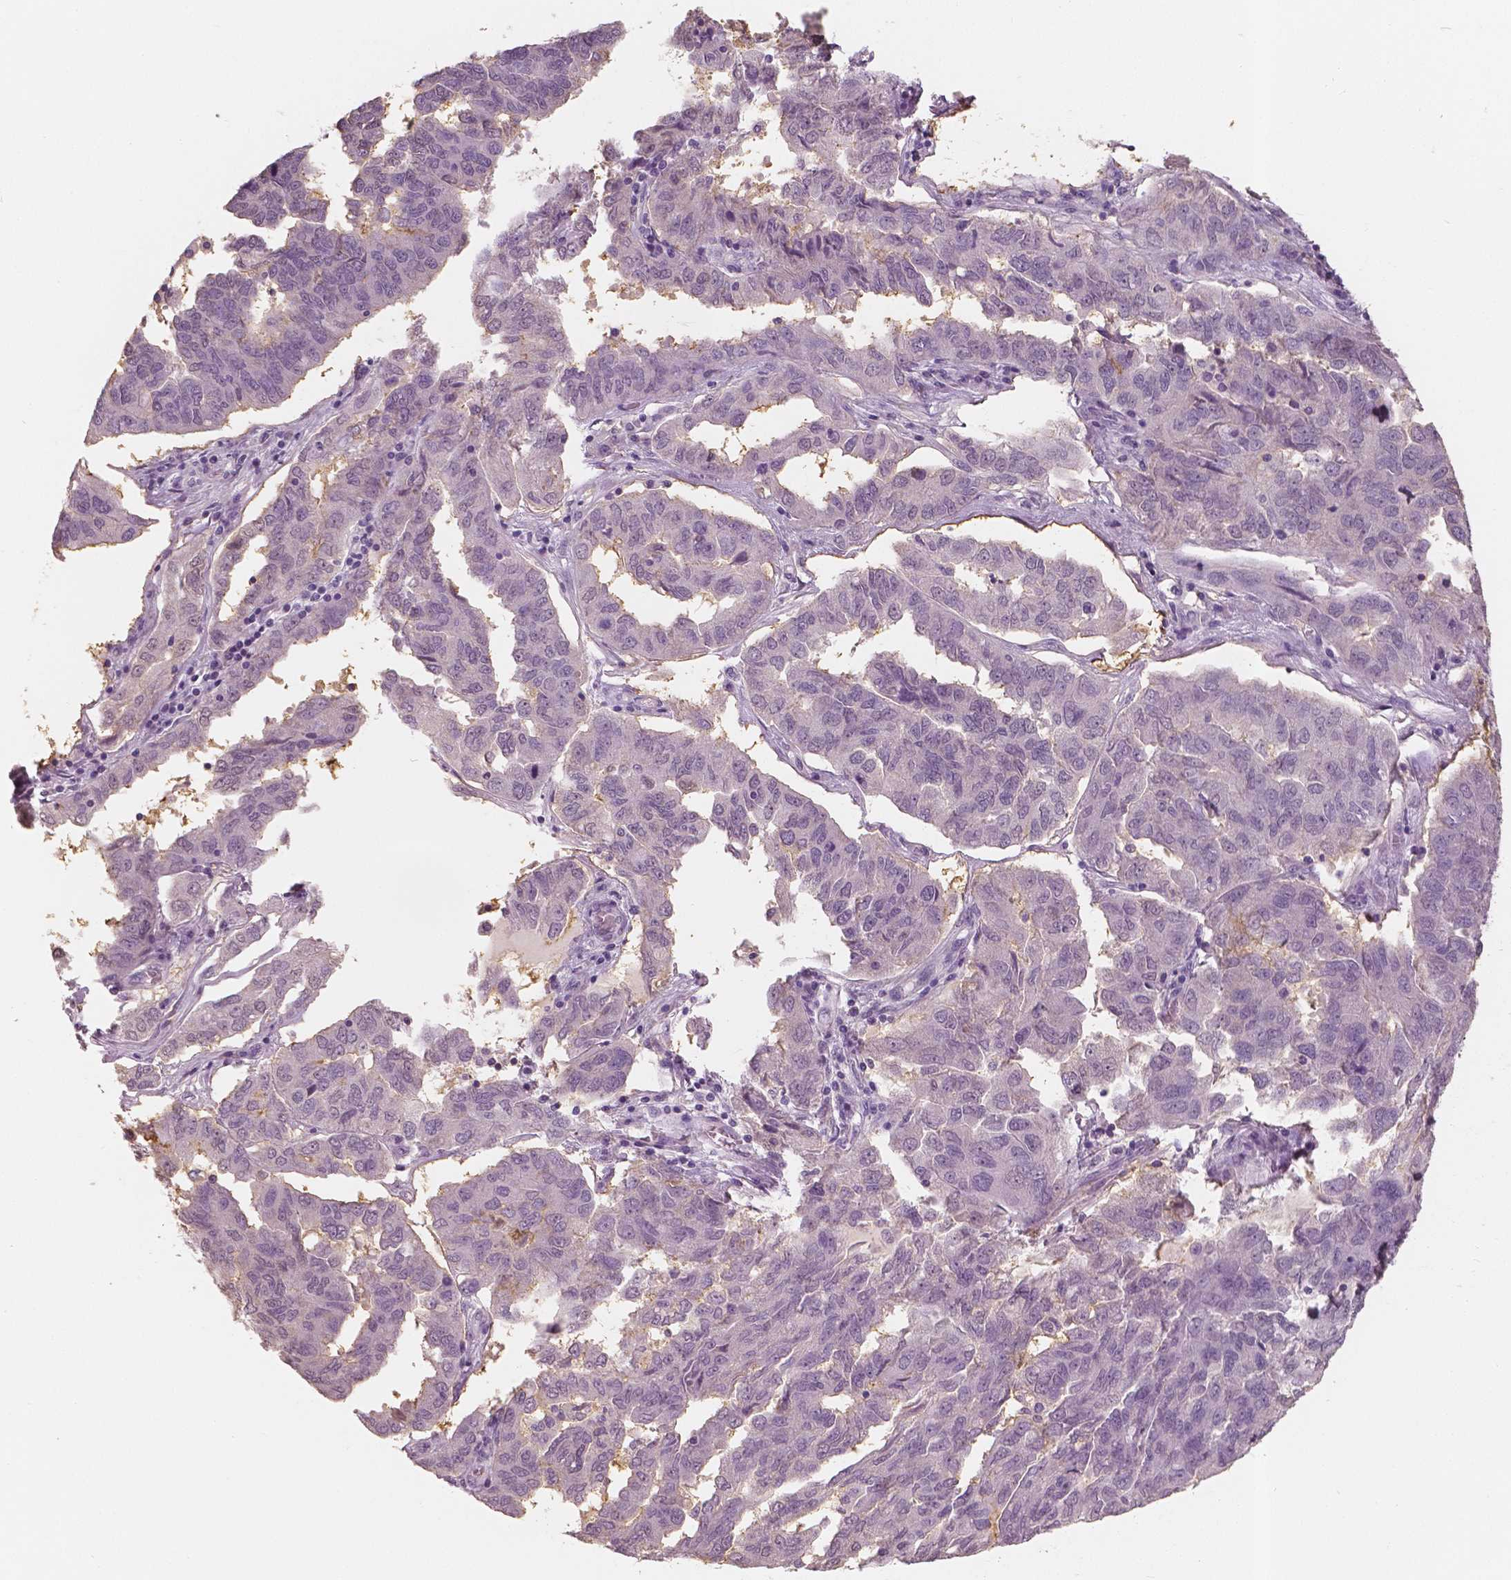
{"staining": {"intensity": "negative", "quantity": "none", "location": "none"}, "tissue": "ovarian cancer", "cell_type": "Tumor cells", "image_type": "cancer", "snomed": [{"axis": "morphology", "description": "Cystadenocarcinoma, serous, NOS"}, {"axis": "topography", "description": "Ovary"}], "caption": "Tumor cells show no significant positivity in serous cystadenocarcinoma (ovarian).", "gene": "SAT2", "patient": {"sex": "female", "age": 64}}